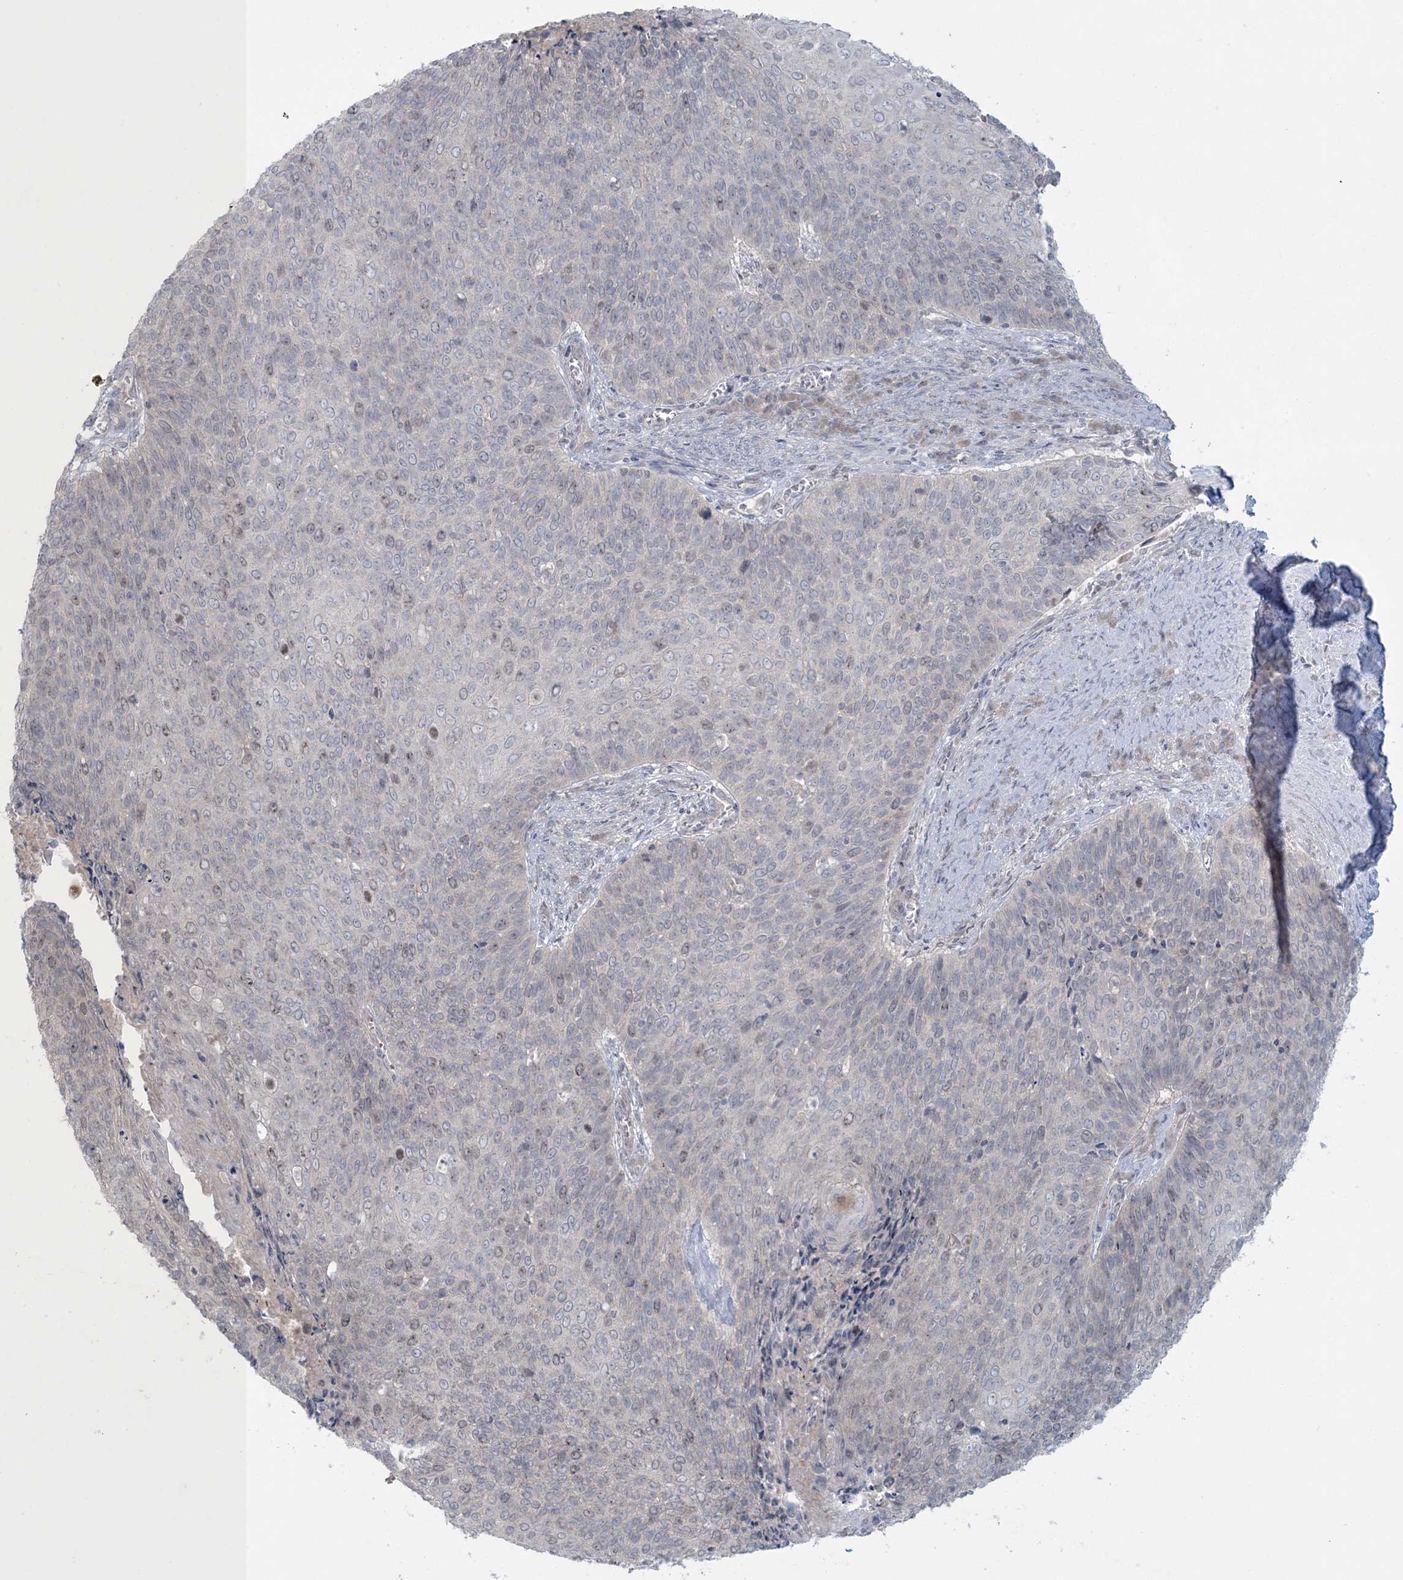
{"staining": {"intensity": "weak", "quantity": "<25%", "location": "nuclear"}, "tissue": "cervical cancer", "cell_type": "Tumor cells", "image_type": "cancer", "snomed": [{"axis": "morphology", "description": "Squamous cell carcinoma, NOS"}, {"axis": "topography", "description": "Cervix"}], "caption": "Cervical cancer (squamous cell carcinoma) was stained to show a protein in brown. There is no significant positivity in tumor cells. (Stains: DAB (3,3'-diaminobenzidine) immunohistochemistry (IHC) with hematoxylin counter stain, Microscopy: brightfield microscopy at high magnification).", "gene": "NRBP2", "patient": {"sex": "female", "age": 39}}